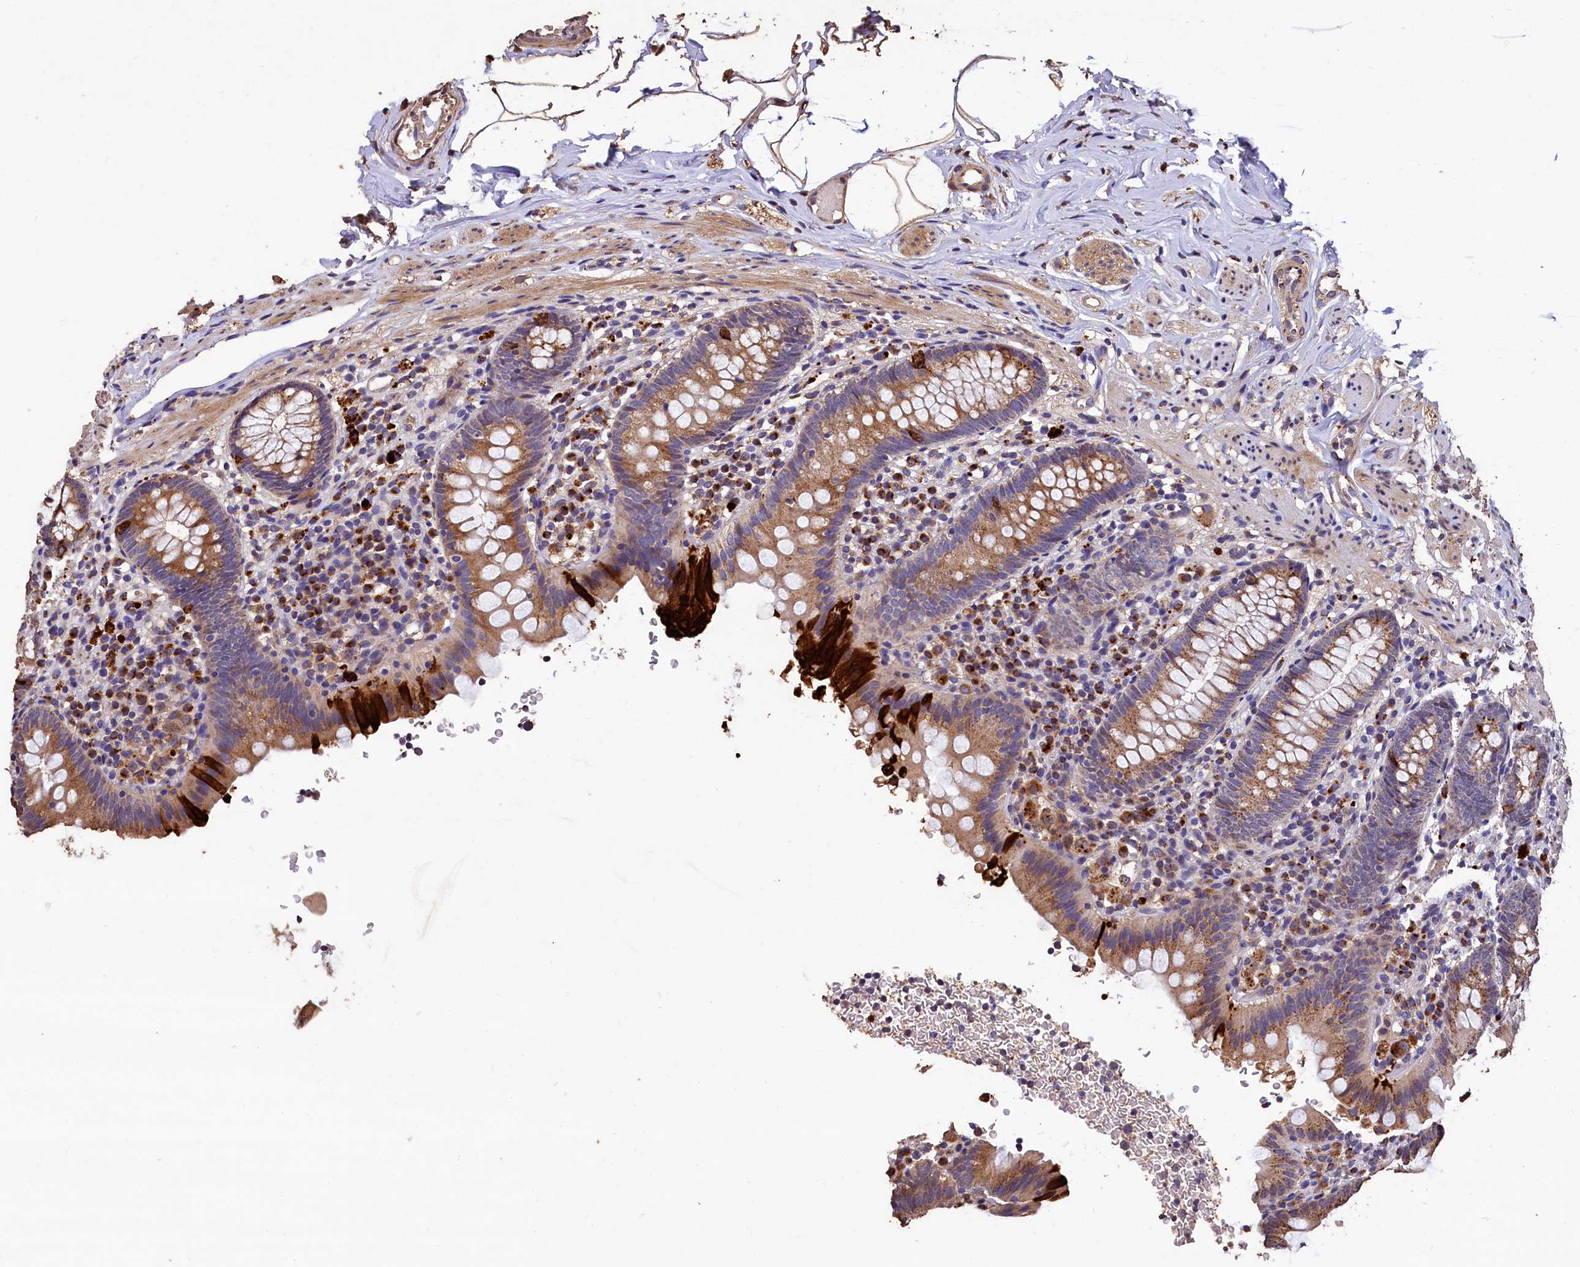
{"staining": {"intensity": "moderate", "quantity": ">75%", "location": "cytoplasmic/membranous"}, "tissue": "appendix", "cell_type": "Glandular cells", "image_type": "normal", "snomed": [{"axis": "morphology", "description": "Normal tissue, NOS"}, {"axis": "topography", "description": "Appendix"}], "caption": "This is a photomicrograph of immunohistochemistry (IHC) staining of benign appendix, which shows moderate staining in the cytoplasmic/membranous of glandular cells.", "gene": "LSM4", "patient": {"sex": "male", "age": 55}}